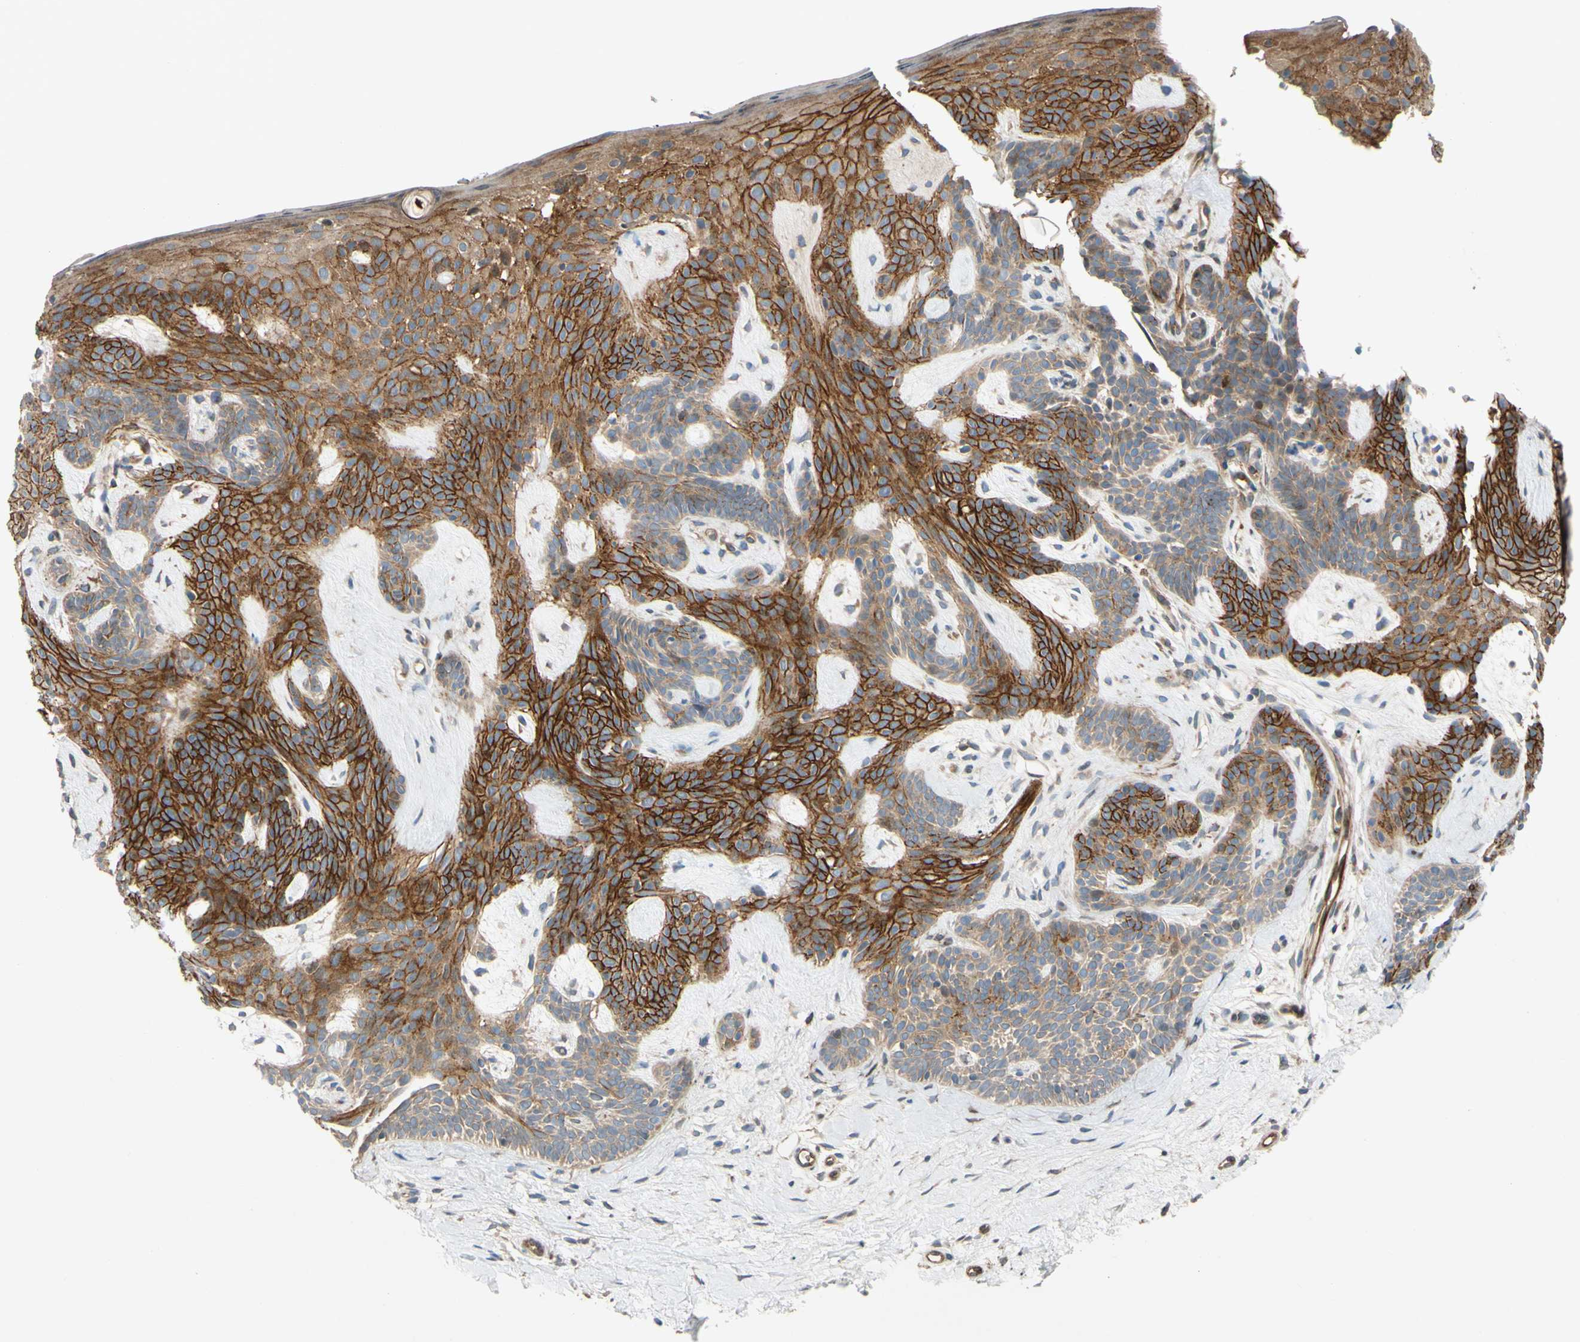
{"staining": {"intensity": "moderate", "quantity": "25%-75%", "location": "cytoplasmic/membranous"}, "tissue": "skin cancer", "cell_type": "Tumor cells", "image_type": "cancer", "snomed": [{"axis": "morphology", "description": "Developmental malformation"}, {"axis": "morphology", "description": "Basal cell carcinoma"}, {"axis": "topography", "description": "Skin"}], "caption": "Skin basal cell carcinoma stained with a brown dye demonstrates moderate cytoplasmic/membranous positive positivity in approximately 25%-75% of tumor cells.", "gene": "SPTLC1", "patient": {"sex": "female", "age": 62}}